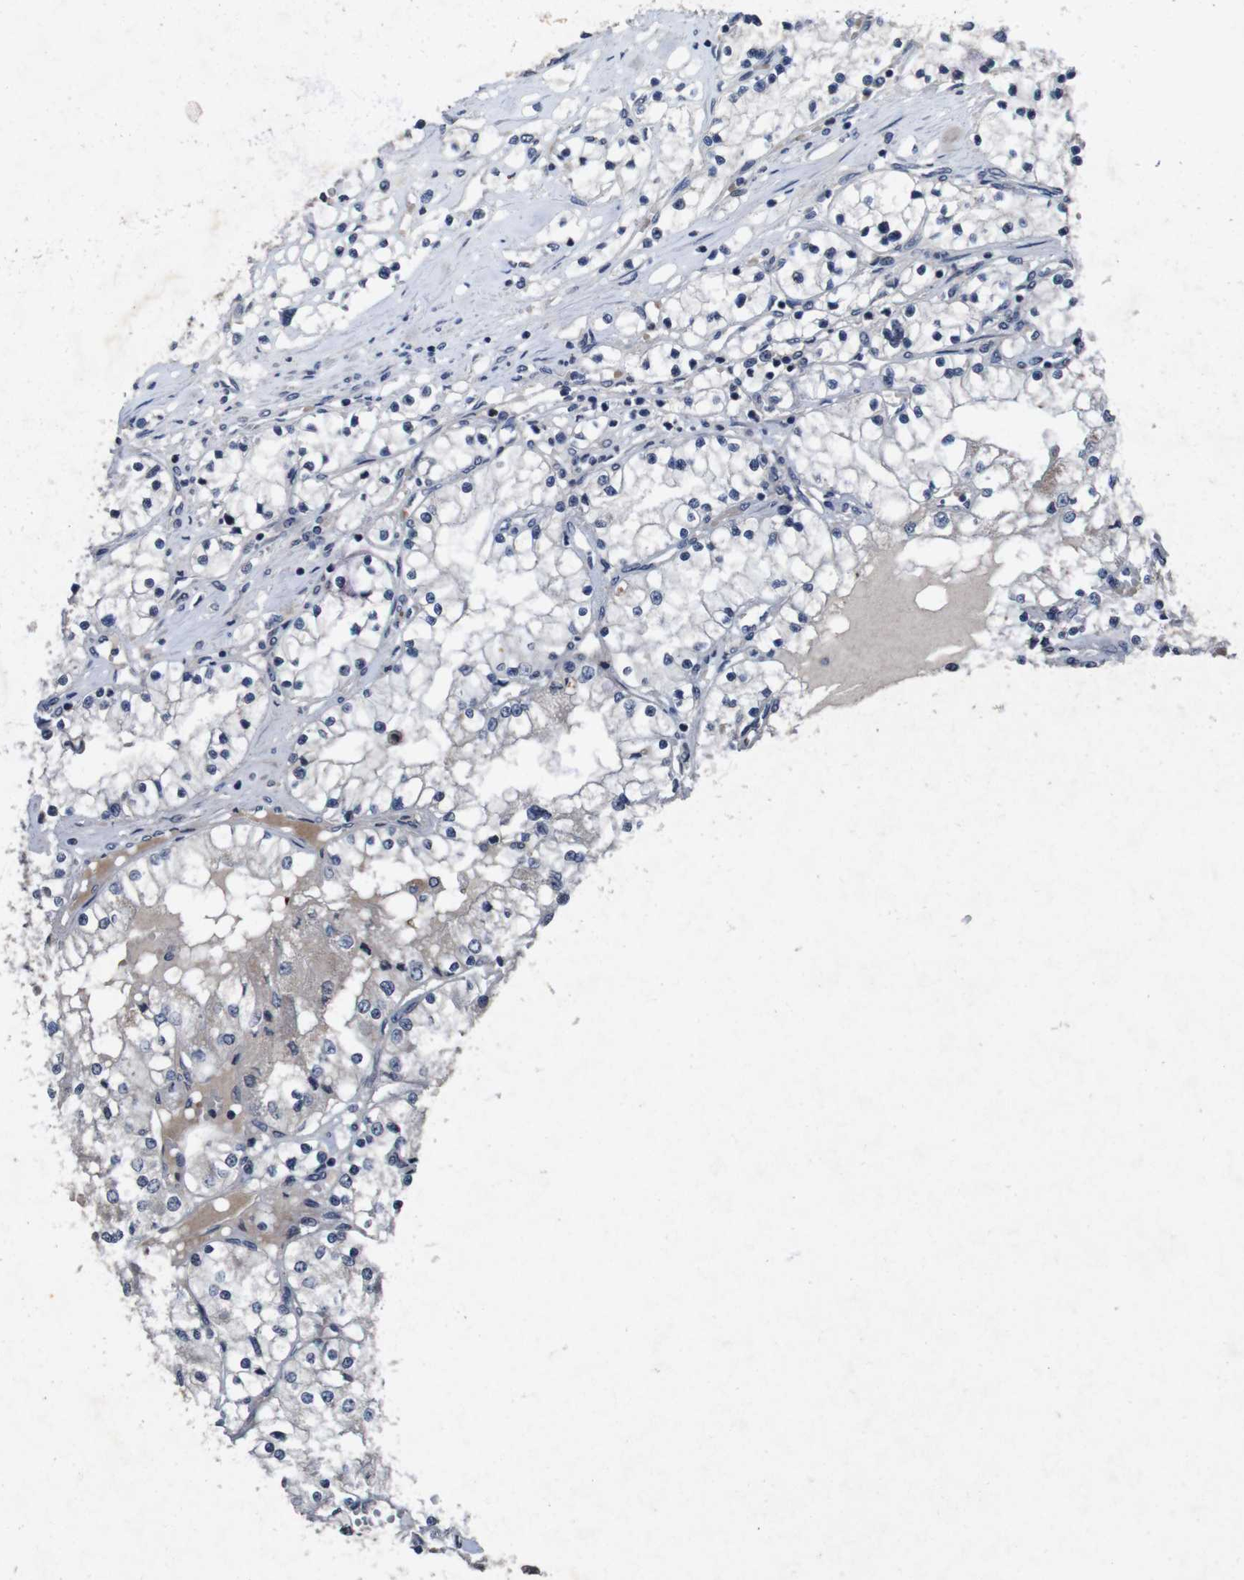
{"staining": {"intensity": "negative", "quantity": "none", "location": "none"}, "tissue": "renal cancer", "cell_type": "Tumor cells", "image_type": "cancer", "snomed": [{"axis": "morphology", "description": "Adenocarcinoma, NOS"}, {"axis": "topography", "description": "Kidney"}], "caption": "Protein analysis of renal cancer (adenocarcinoma) demonstrates no significant positivity in tumor cells.", "gene": "AKT3", "patient": {"sex": "male", "age": 68}}